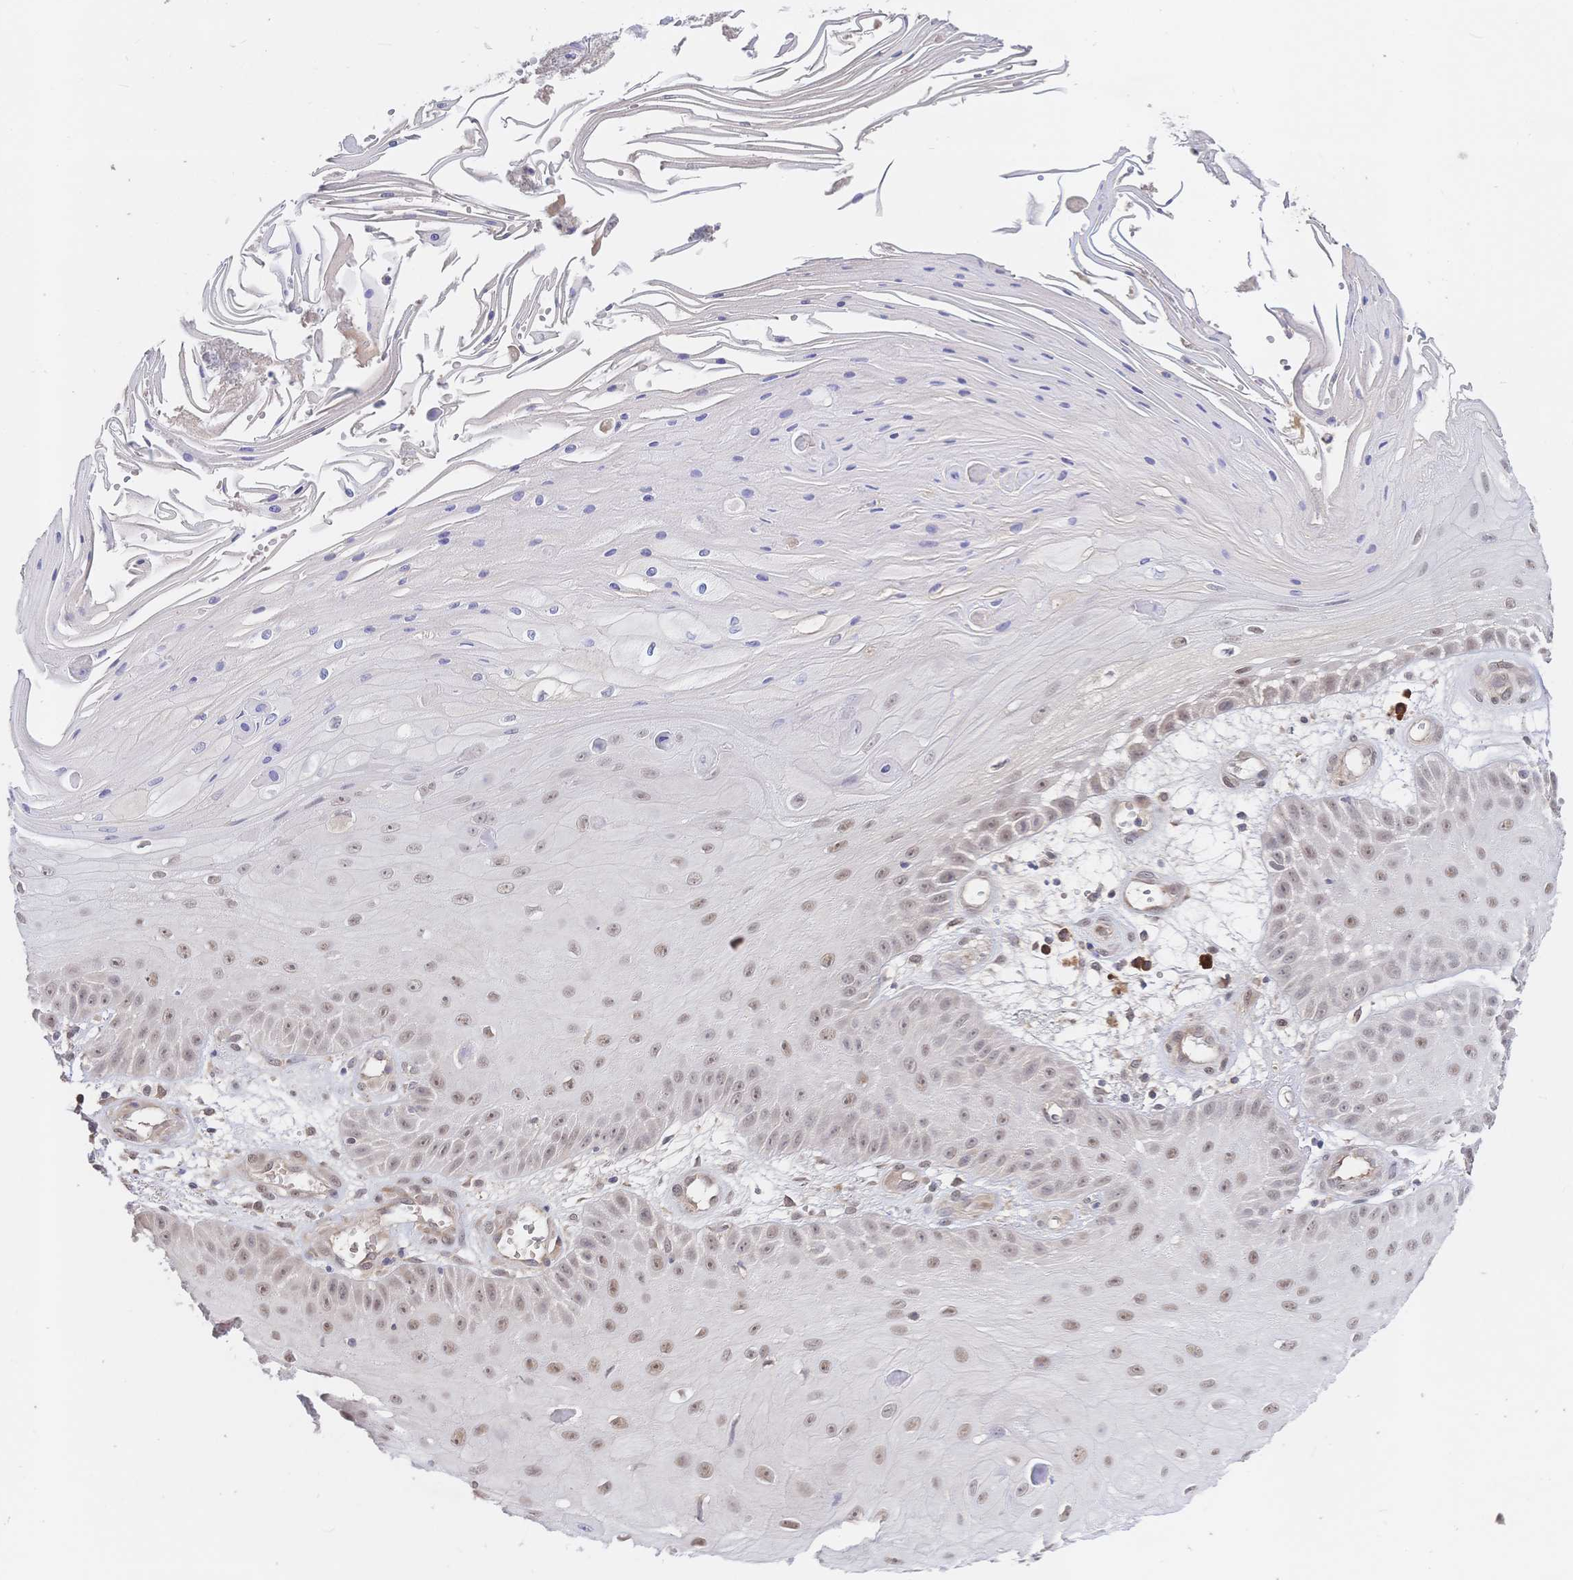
{"staining": {"intensity": "weak", "quantity": "25%-75%", "location": "nuclear"}, "tissue": "skin cancer", "cell_type": "Tumor cells", "image_type": "cancer", "snomed": [{"axis": "morphology", "description": "Squamous cell carcinoma, NOS"}, {"axis": "topography", "description": "Skin"}], "caption": "Immunohistochemistry micrograph of neoplastic tissue: skin squamous cell carcinoma stained using immunohistochemistry (IHC) reveals low levels of weak protein expression localized specifically in the nuclear of tumor cells, appearing as a nuclear brown color.", "gene": "LMO4", "patient": {"sex": "male", "age": 70}}